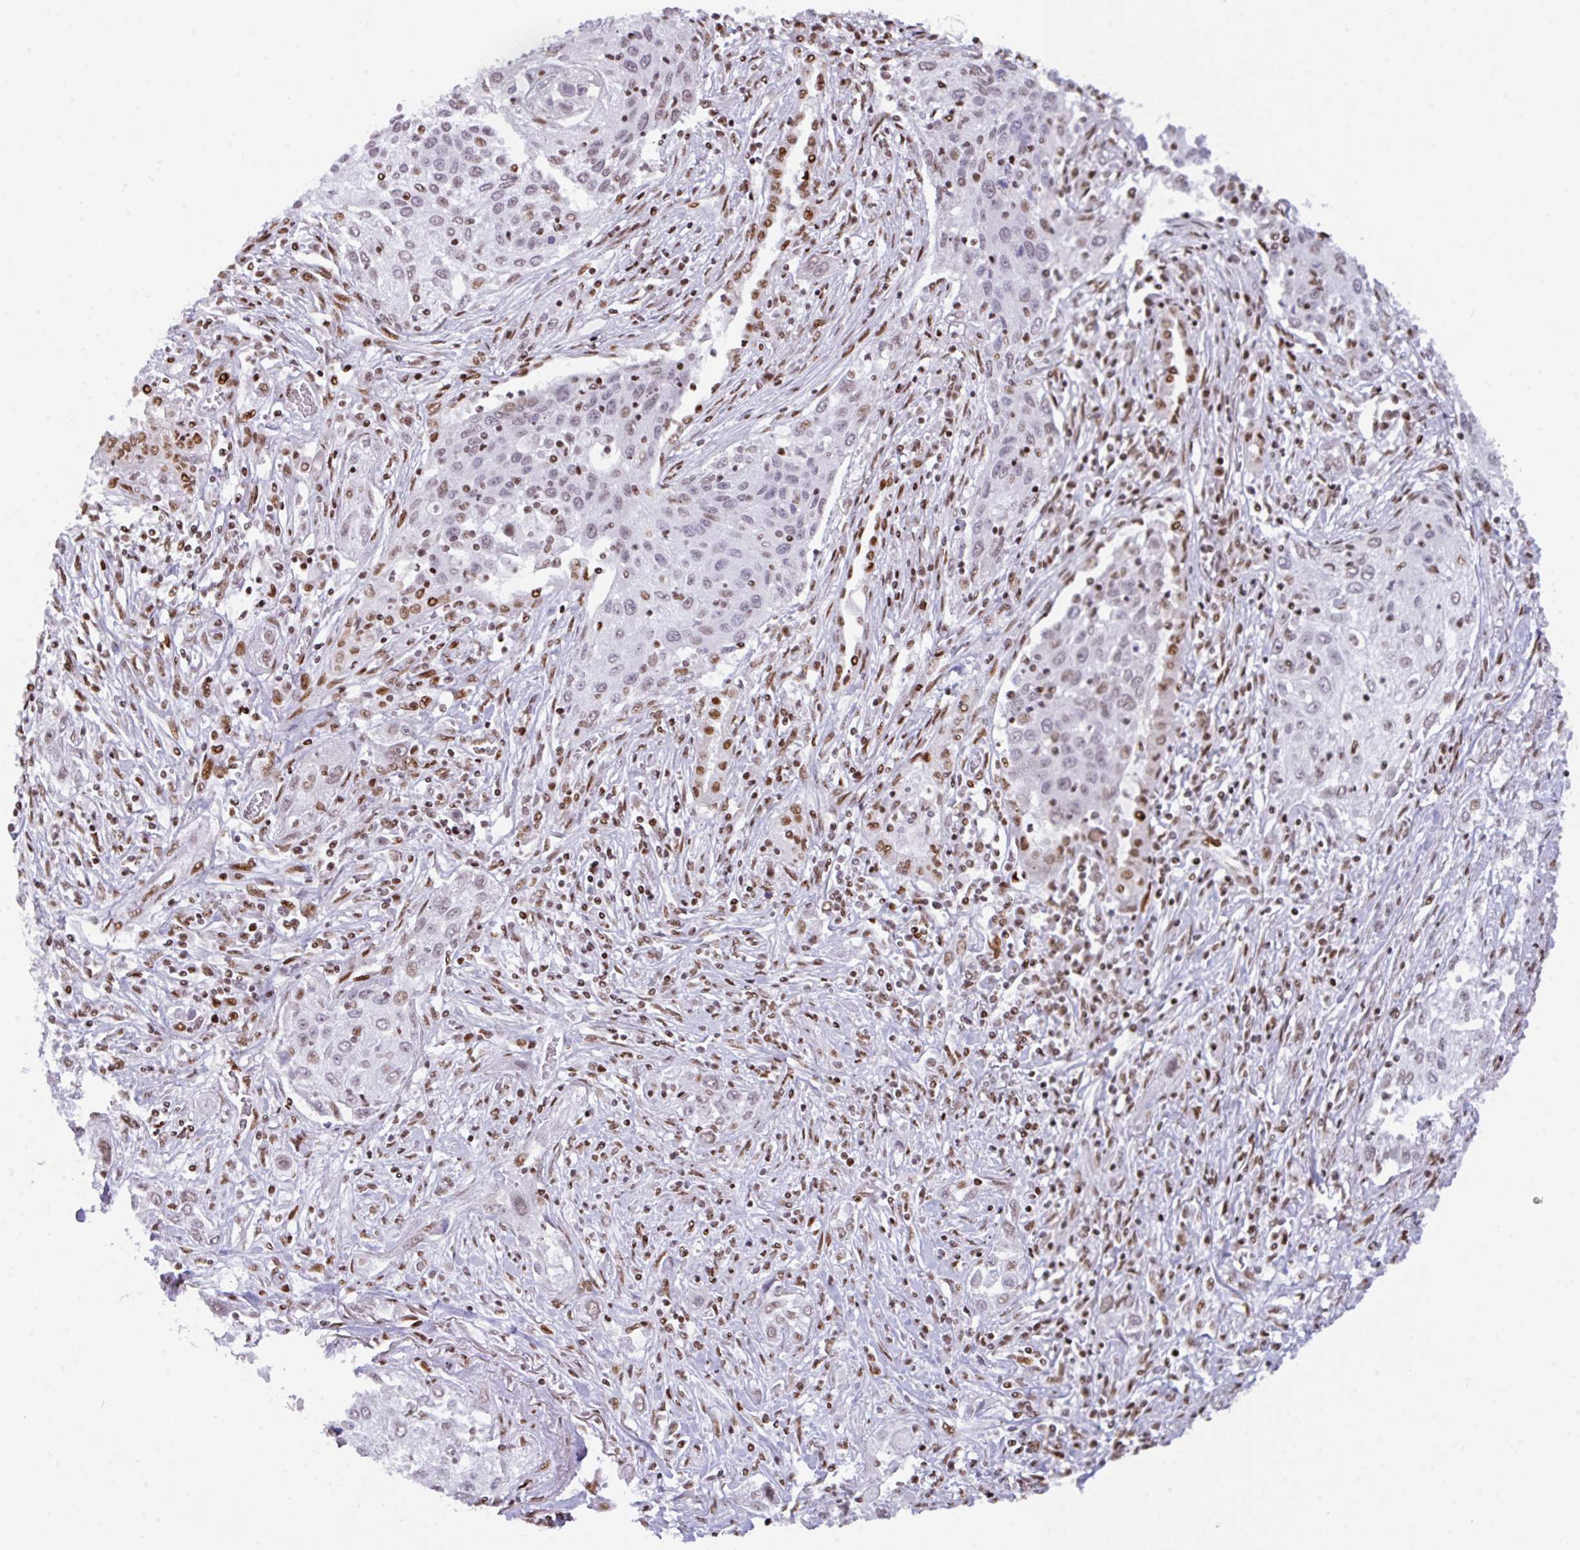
{"staining": {"intensity": "weak", "quantity": "<25%", "location": "nuclear"}, "tissue": "lung cancer", "cell_type": "Tumor cells", "image_type": "cancer", "snomed": [{"axis": "morphology", "description": "Squamous cell carcinoma, NOS"}, {"axis": "topography", "description": "Lung"}], "caption": "A micrograph of human lung cancer is negative for staining in tumor cells.", "gene": "CLP1", "patient": {"sex": "female", "age": 69}}